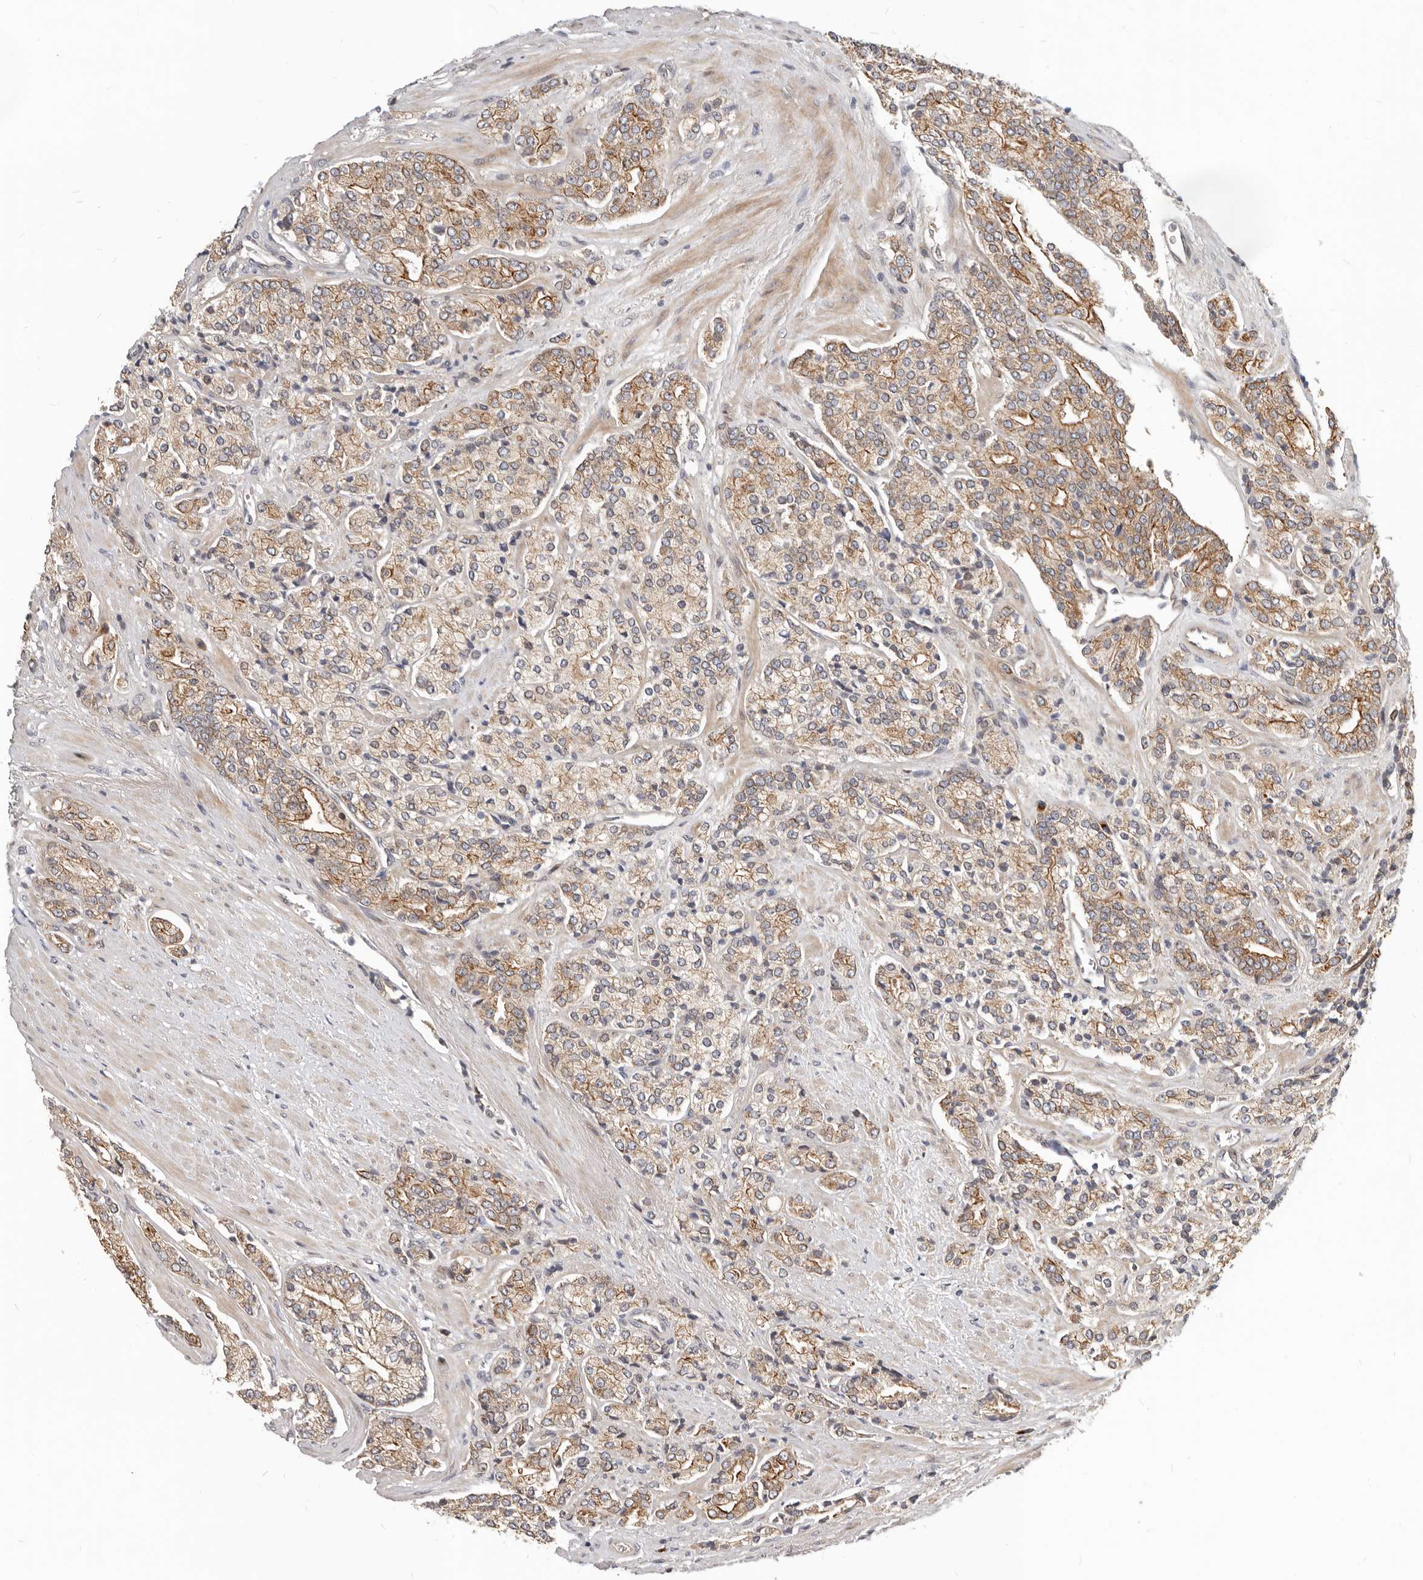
{"staining": {"intensity": "moderate", "quantity": "25%-75%", "location": "cytoplasmic/membranous"}, "tissue": "prostate cancer", "cell_type": "Tumor cells", "image_type": "cancer", "snomed": [{"axis": "morphology", "description": "Adenocarcinoma, High grade"}, {"axis": "topography", "description": "Prostate"}], "caption": "The histopathology image exhibits staining of high-grade adenocarcinoma (prostate), revealing moderate cytoplasmic/membranous protein positivity (brown color) within tumor cells.", "gene": "NPY4R", "patient": {"sex": "male", "age": 71}}